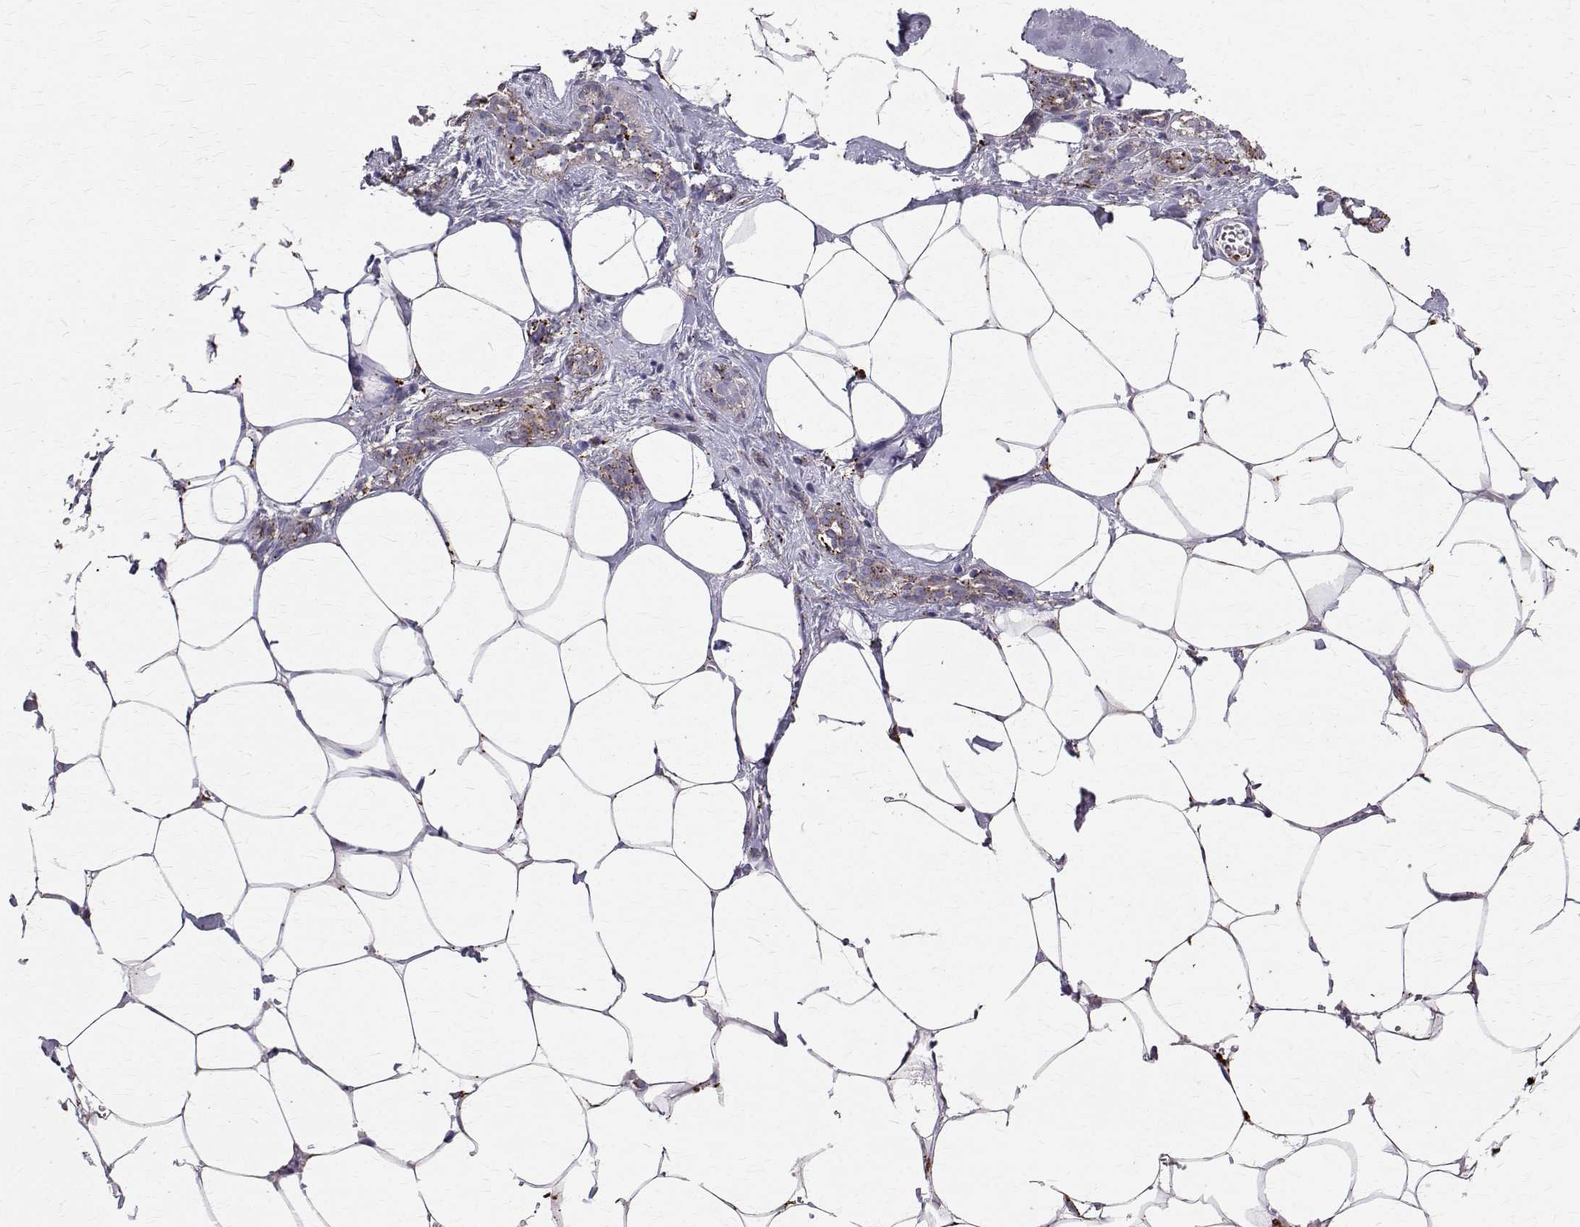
{"staining": {"intensity": "negative", "quantity": "none", "location": "none"}, "tissue": "breast", "cell_type": "Adipocytes", "image_type": "normal", "snomed": [{"axis": "morphology", "description": "Normal tissue, NOS"}, {"axis": "topography", "description": "Breast"}], "caption": "This micrograph is of benign breast stained with immunohistochemistry to label a protein in brown with the nuclei are counter-stained blue. There is no positivity in adipocytes.", "gene": "TPP1", "patient": {"sex": "female", "age": 27}}